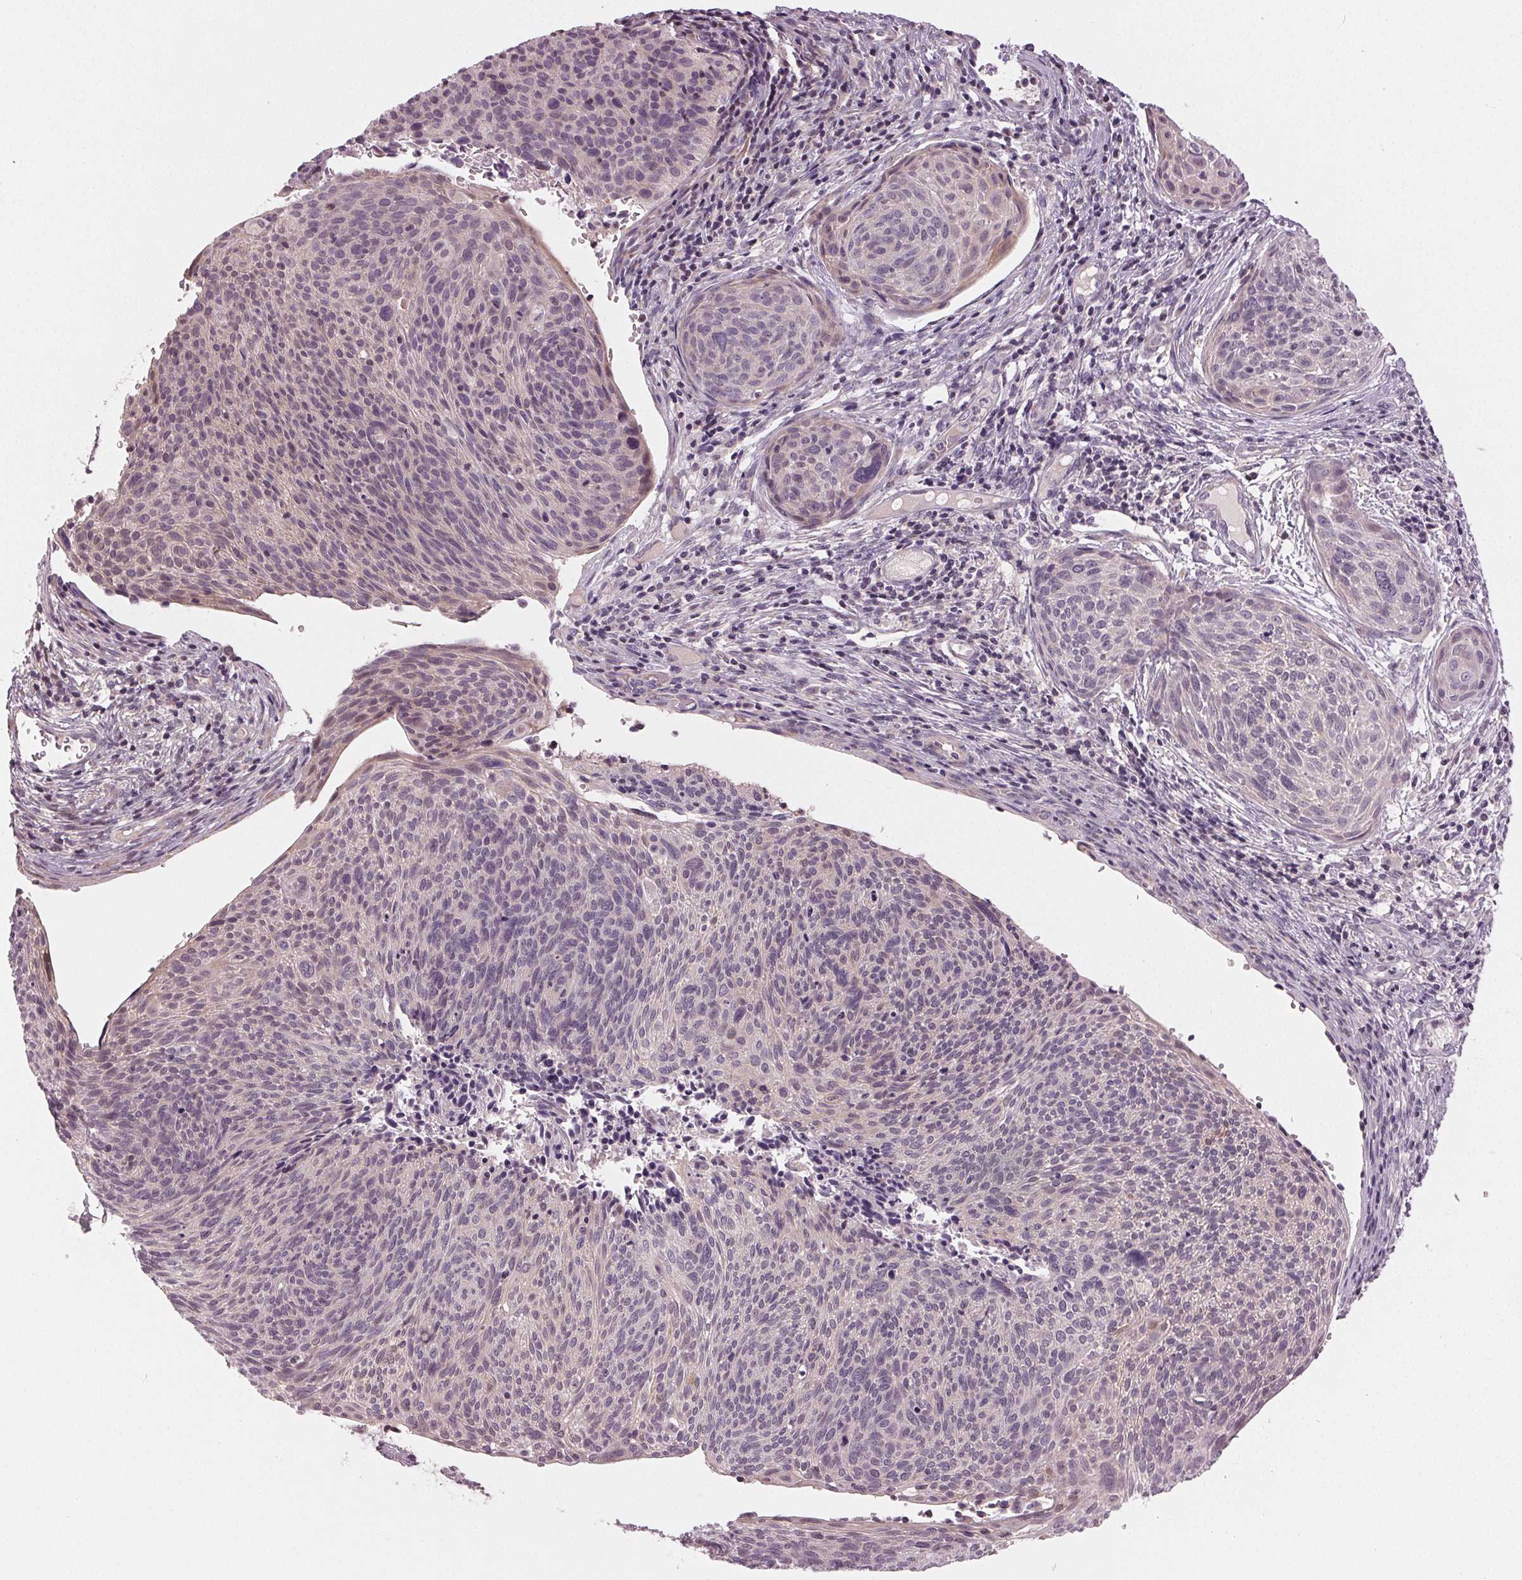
{"staining": {"intensity": "negative", "quantity": "none", "location": "none"}, "tissue": "cervical cancer", "cell_type": "Tumor cells", "image_type": "cancer", "snomed": [{"axis": "morphology", "description": "Squamous cell carcinoma, NOS"}, {"axis": "topography", "description": "Cervix"}], "caption": "This is an IHC micrograph of cervical squamous cell carcinoma. There is no positivity in tumor cells.", "gene": "ZNF605", "patient": {"sex": "female", "age": 49}}